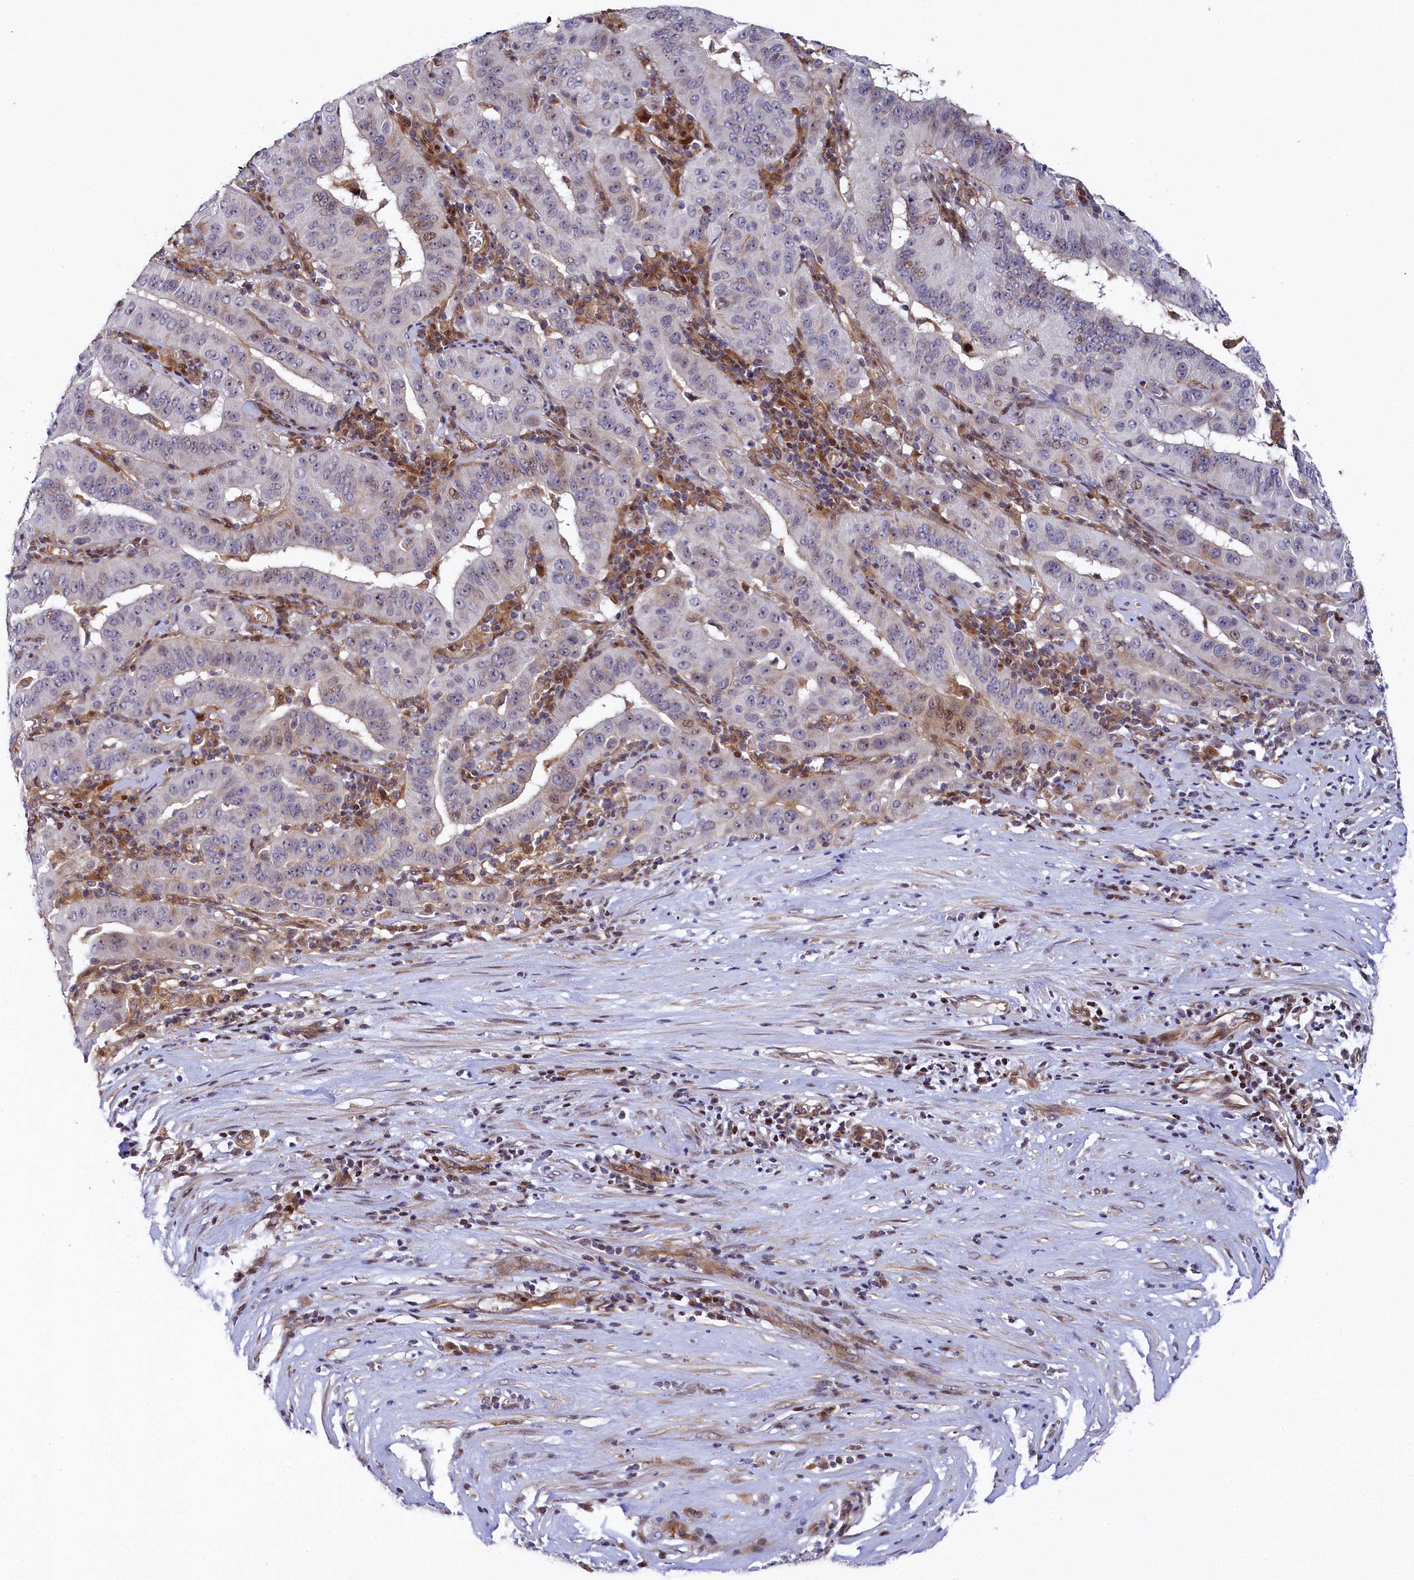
{"staining": {"intensity": "negative", "quantity": "none", "location": "none"}, "tissue": "pancreatic cancer", "cell_type": "Tumor cells", "image_type": "cancer", "snomed": [{"axis": "morphology", "description": "Adenocarcinoma, NOS"}, {"axis": "topography", "description": "Pancreas"}], "caption": "This is a image of immunohistochemistry (IHC) staining of pancreatic adenocarcinoma, which shows no expression in tumor cells.", "gene": "TGDS", "patient": {"sex": "male", "age": 63}}